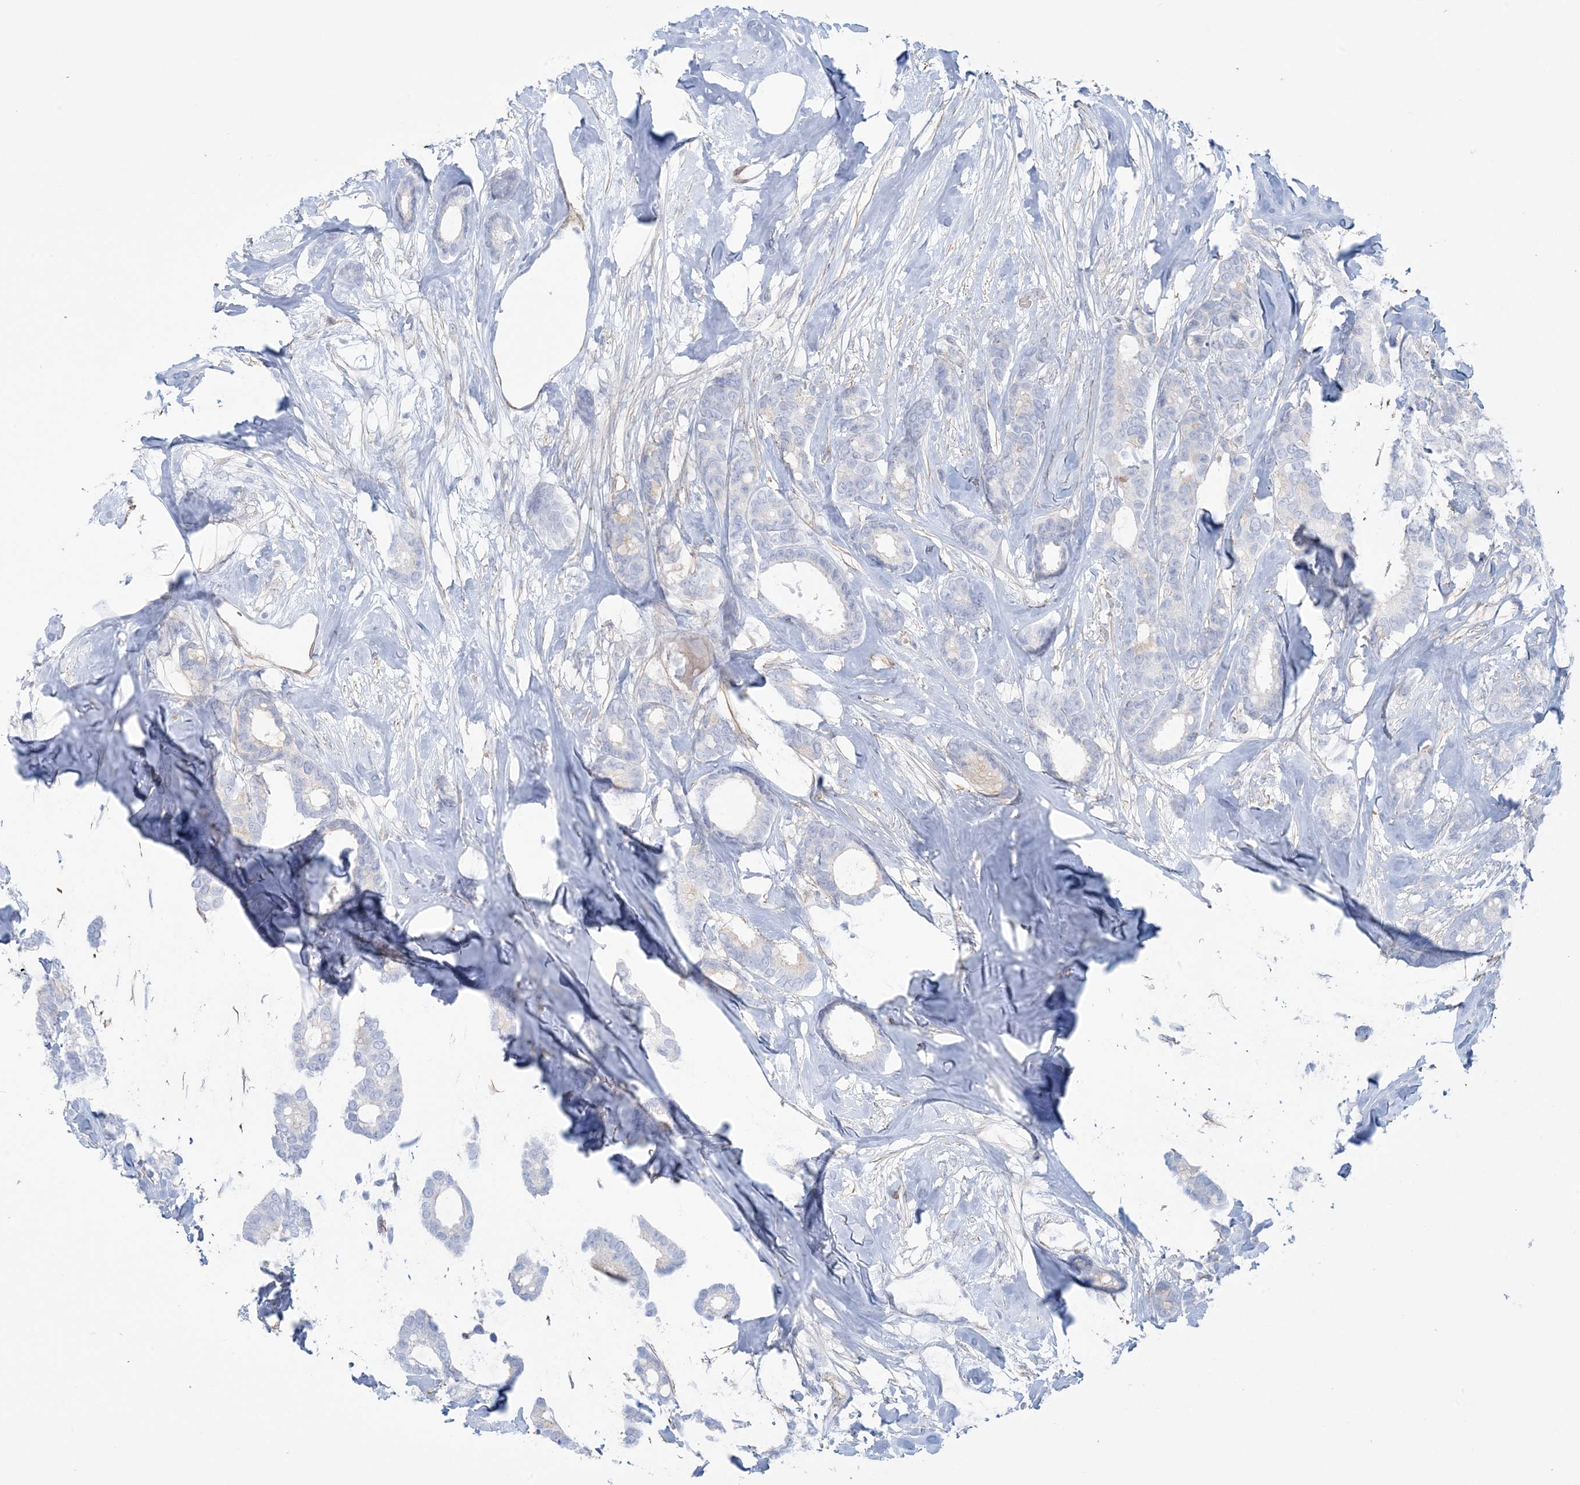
{"staining": {"intensity": "negative", "quantity": "none", "location": "none"}, "tissue": "breast cancer", "cell_type": "Tumor cells", "image_type": "cancer", "snomed": [{"axis": "morphology", "description": "Duct carcinoma"}, {"axis": "topography", "description": "Breast"}], "caption": "This is an IHC histopathology image of human breast intraductal carcinoma. There is no positivity in tumor cells.", "gene": "AGXT", "patient": {"sex": "female", "age": 87}}